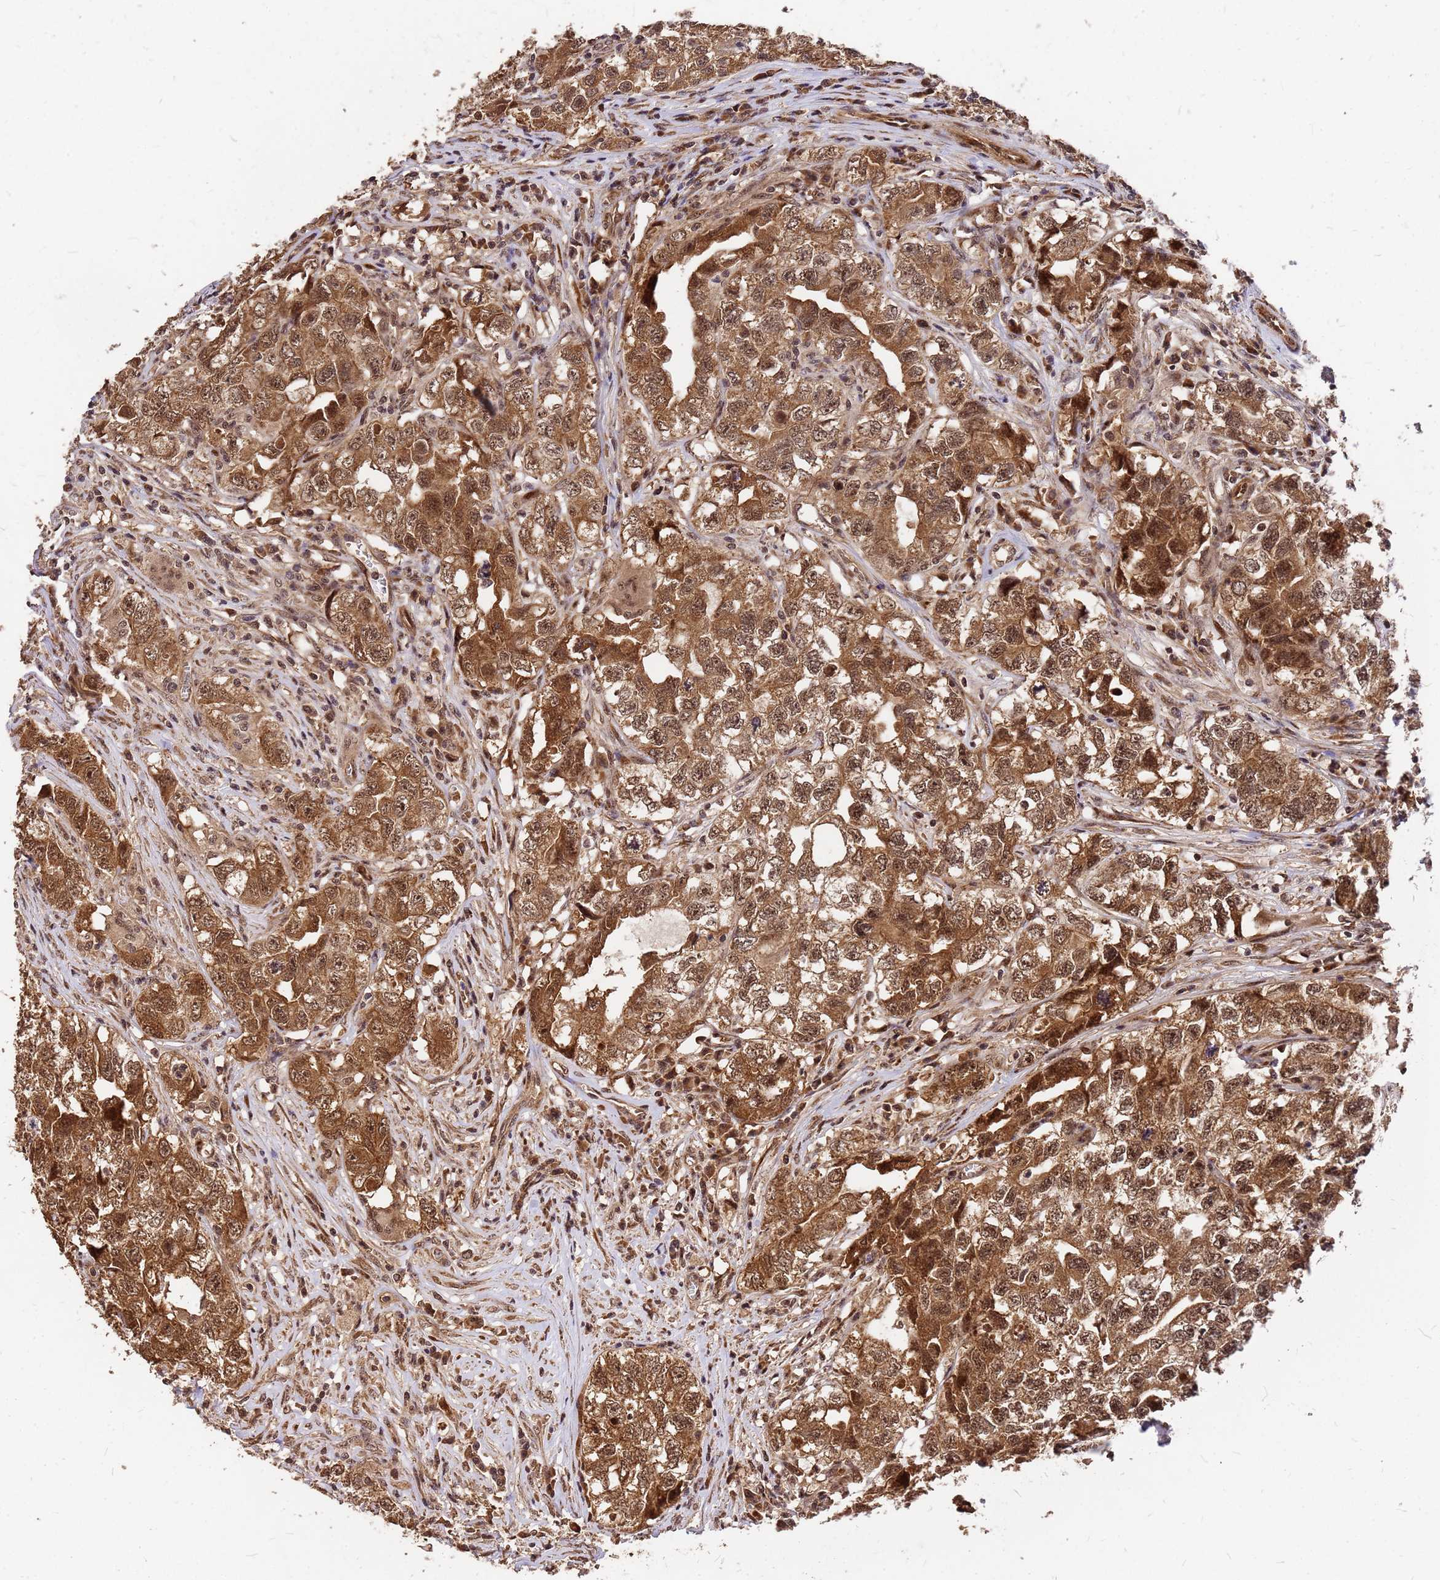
{"staining": {"intensity": "strong", "quantity": ">75%", "location": "cytoplasmic/membranous,nuclear"}, "tissue": "testis cancer", "cell_type": "Tumor cells", "image_type": "cancer", "snomed": [{"axis": "morphology", "description": "Seminoma, NOS"}, {"axis": "morphology", "description": "Carcinoma, Embryonal, NOS"}, {"axis": "topography", "description": "Testis"}], "caption": "Testis cancer stained with a brown dye reveals strong cytoplasmic/membranous and nuclear positive positivity in approximately >75% of tumor cells.", "gene": "GPATCH8", "patient": {"sex": "male", "age": 43}}